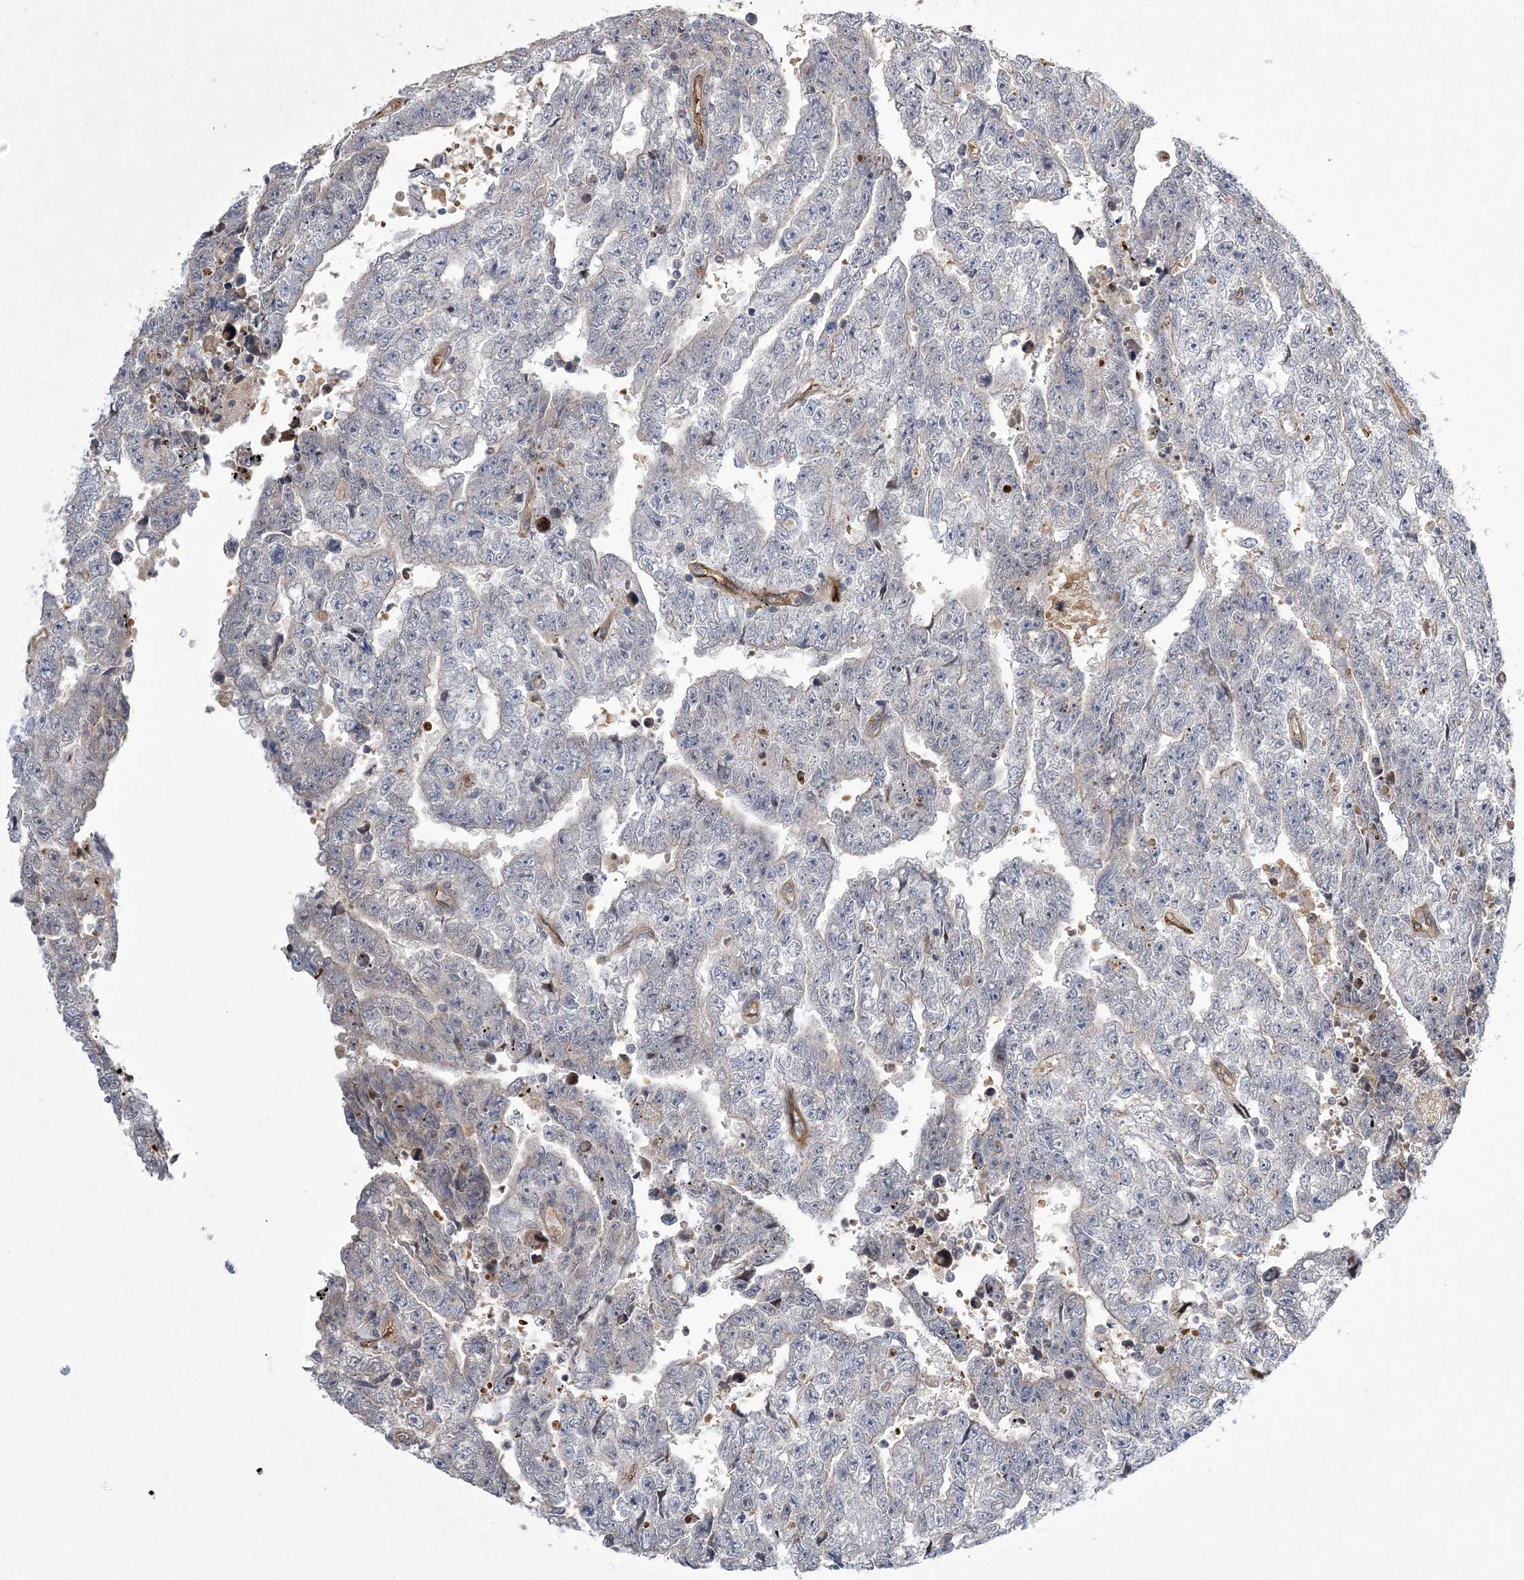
{"staining": {"intensity": "weak", "quantity": "<25%", "location": "cytoplasmic/membranous"}, "tissue": "testis cancer", "cell_type": "Tumor cells", "image_type": "cancer", "snomed": [{"axis": "morphology", "description": "Carcinoma, Embryonal, NOS"}, {"axis": "topography", "description": "Testis"}], "caption": "Immunohistochemical staining of human testis embryonal carcinoma demonstrates no significant staining in tumor cells.", "gene": "CALN1", "patient": {"sex": "male", "age": 25}}